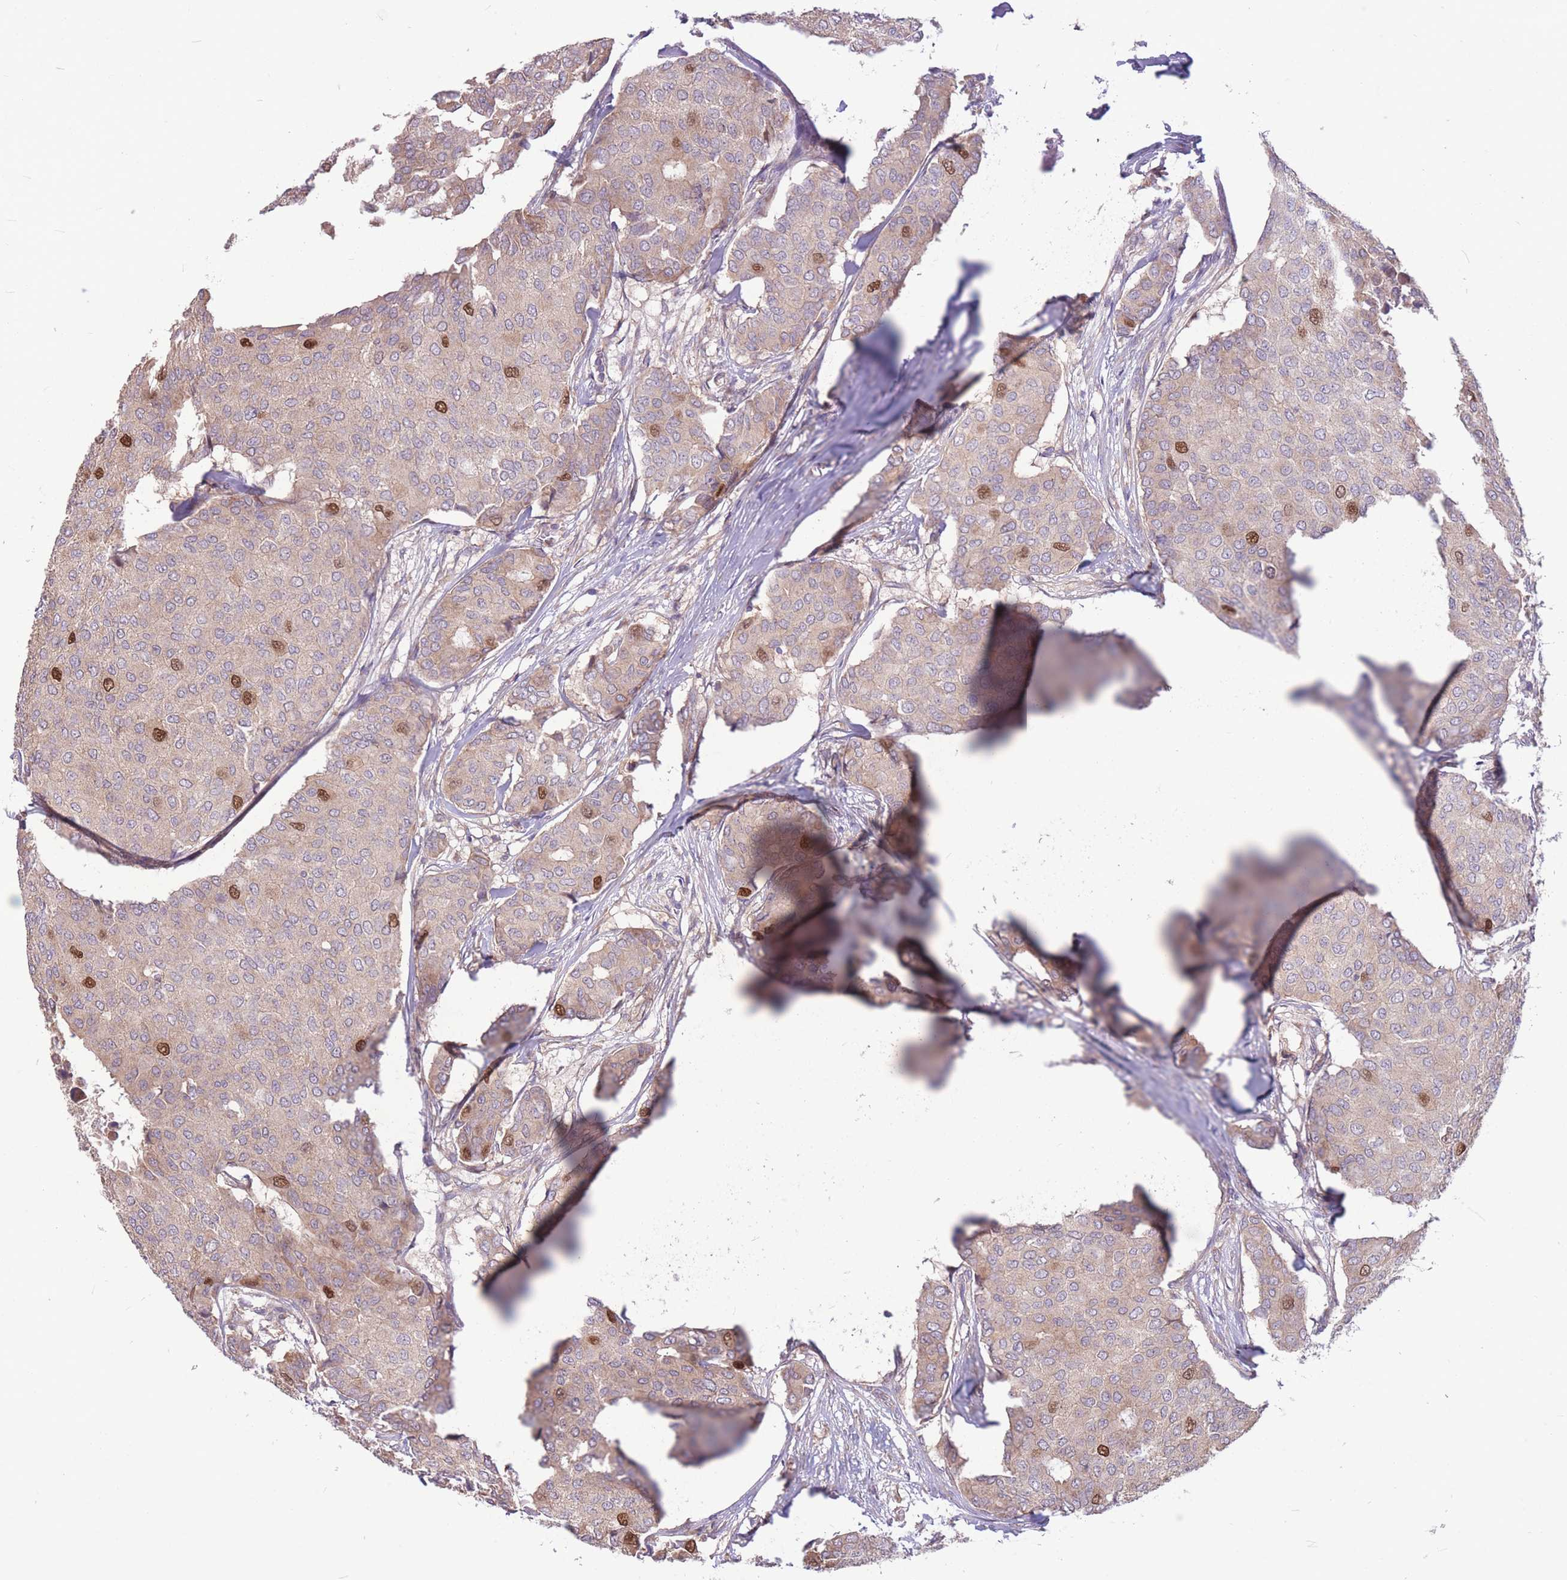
{"staining": {"intensity": "strong", "quantity": "<25%", "location": "nuclear"}, "tissue": "breast cancer", "cell_type": "Tumor cells", "image_type": "cancer", "snomed": [{"axis": "morphology", "description": "Duct carcinoma"}, {"axis": "topography", "description": "Breast"}], "caption": "Protein expression by IHC reveals strong nuclear expression in approximately <25% of tumor cells in breast cancer (intraductal carcinoma).", "gene": "GMNN", "patient": {"sex": "female", "age": 75}}